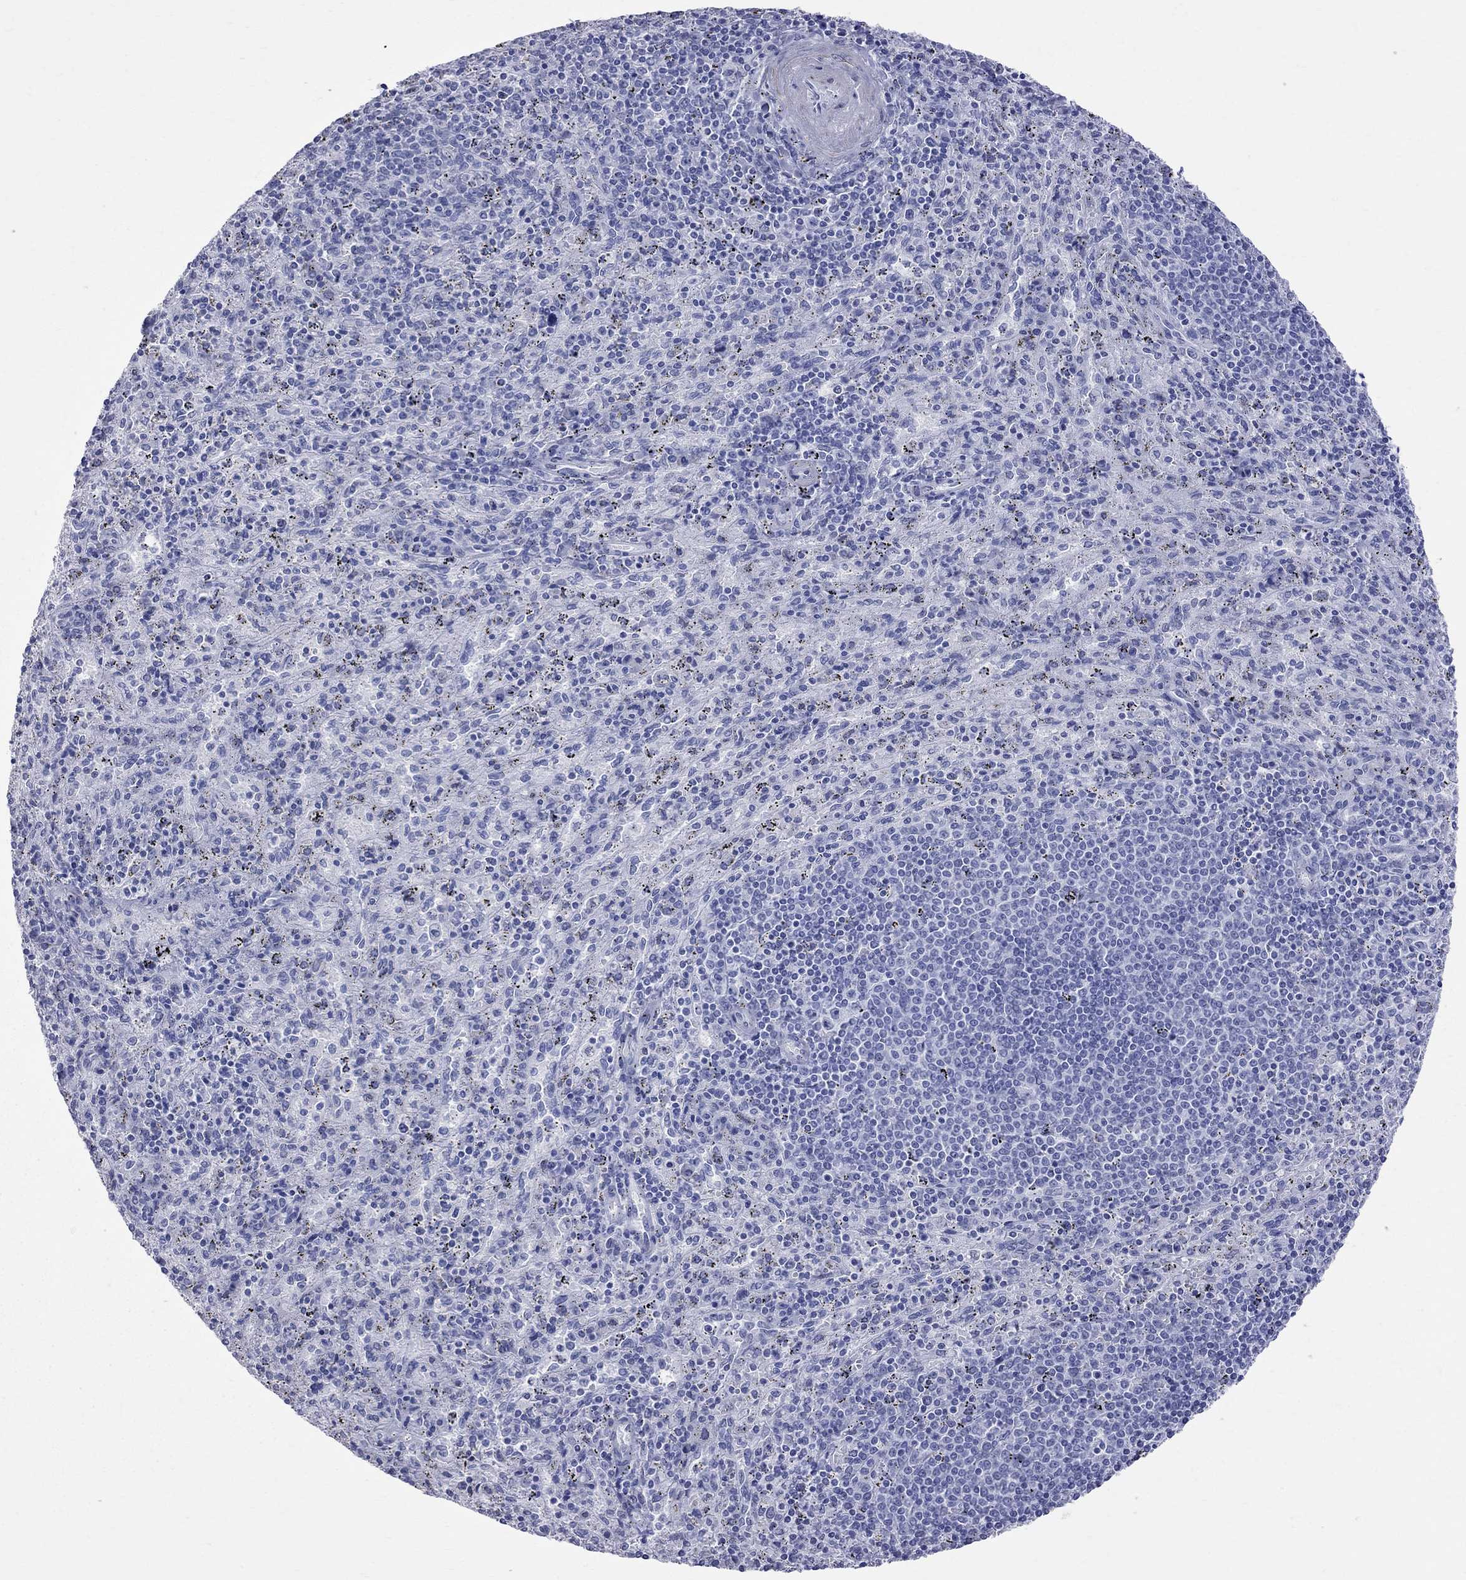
{"staining": {"intensity": "negative", "quantity": "none", "location": "none"}, "tissue": "spleen", "cell_type": "Cells in red pulp", "image_type": "normal", "snomed": [{"axis": "morphology", "description": "Normal tissue, NOS"}, {"axis": "topography", "description": "Spleen"}], "caption": "A high-resolution histopathology image shows IHC staining of benign spleen, which reveals no significant positivity in cells in red pulp.", "gene": "BPIFB1", "patient": {"sex": "male", "age": 57}}